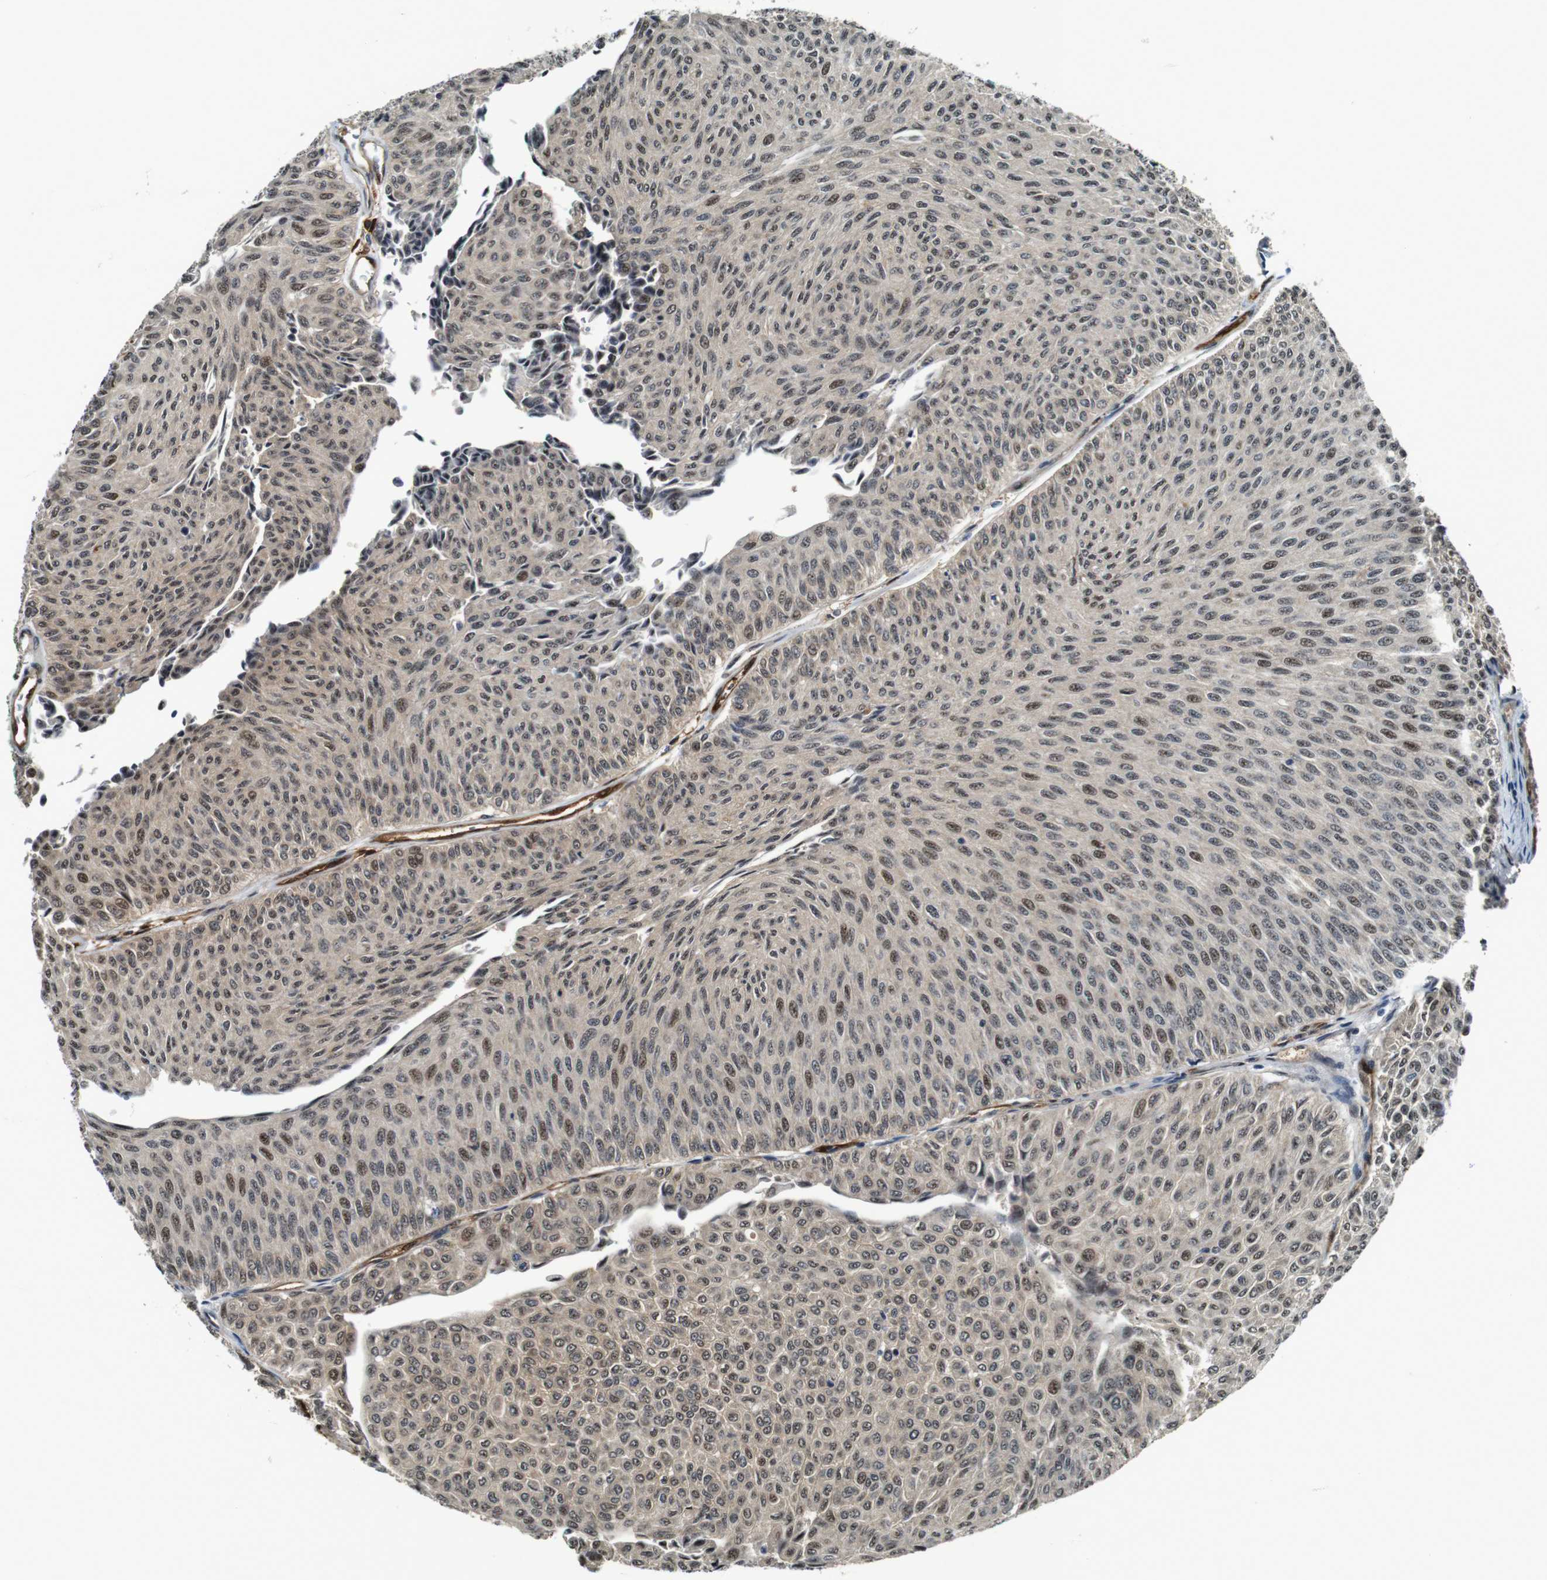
{"staining": {"intensity": "weak", "quantity": ">75%", "location": "cytoplasmic/membranous,nuclear"}, "tissue": "urothelial cancer", "cell_type": "Tumor cells", "image_type": "cancer", "snomed": [{"axis": "morphology", "description": "Urothelial carcinoma, Low grade"}, {"axis": "topography", "description": "Urinary bladder"}], "caption": "This is an image of IHC staining of urothelial cancer, which shows weak expression in the cytoplasmic/membranous and nuclear of tumor cells.", "gene": "LXN", "patient": {"sex": "male", "age": 78}}